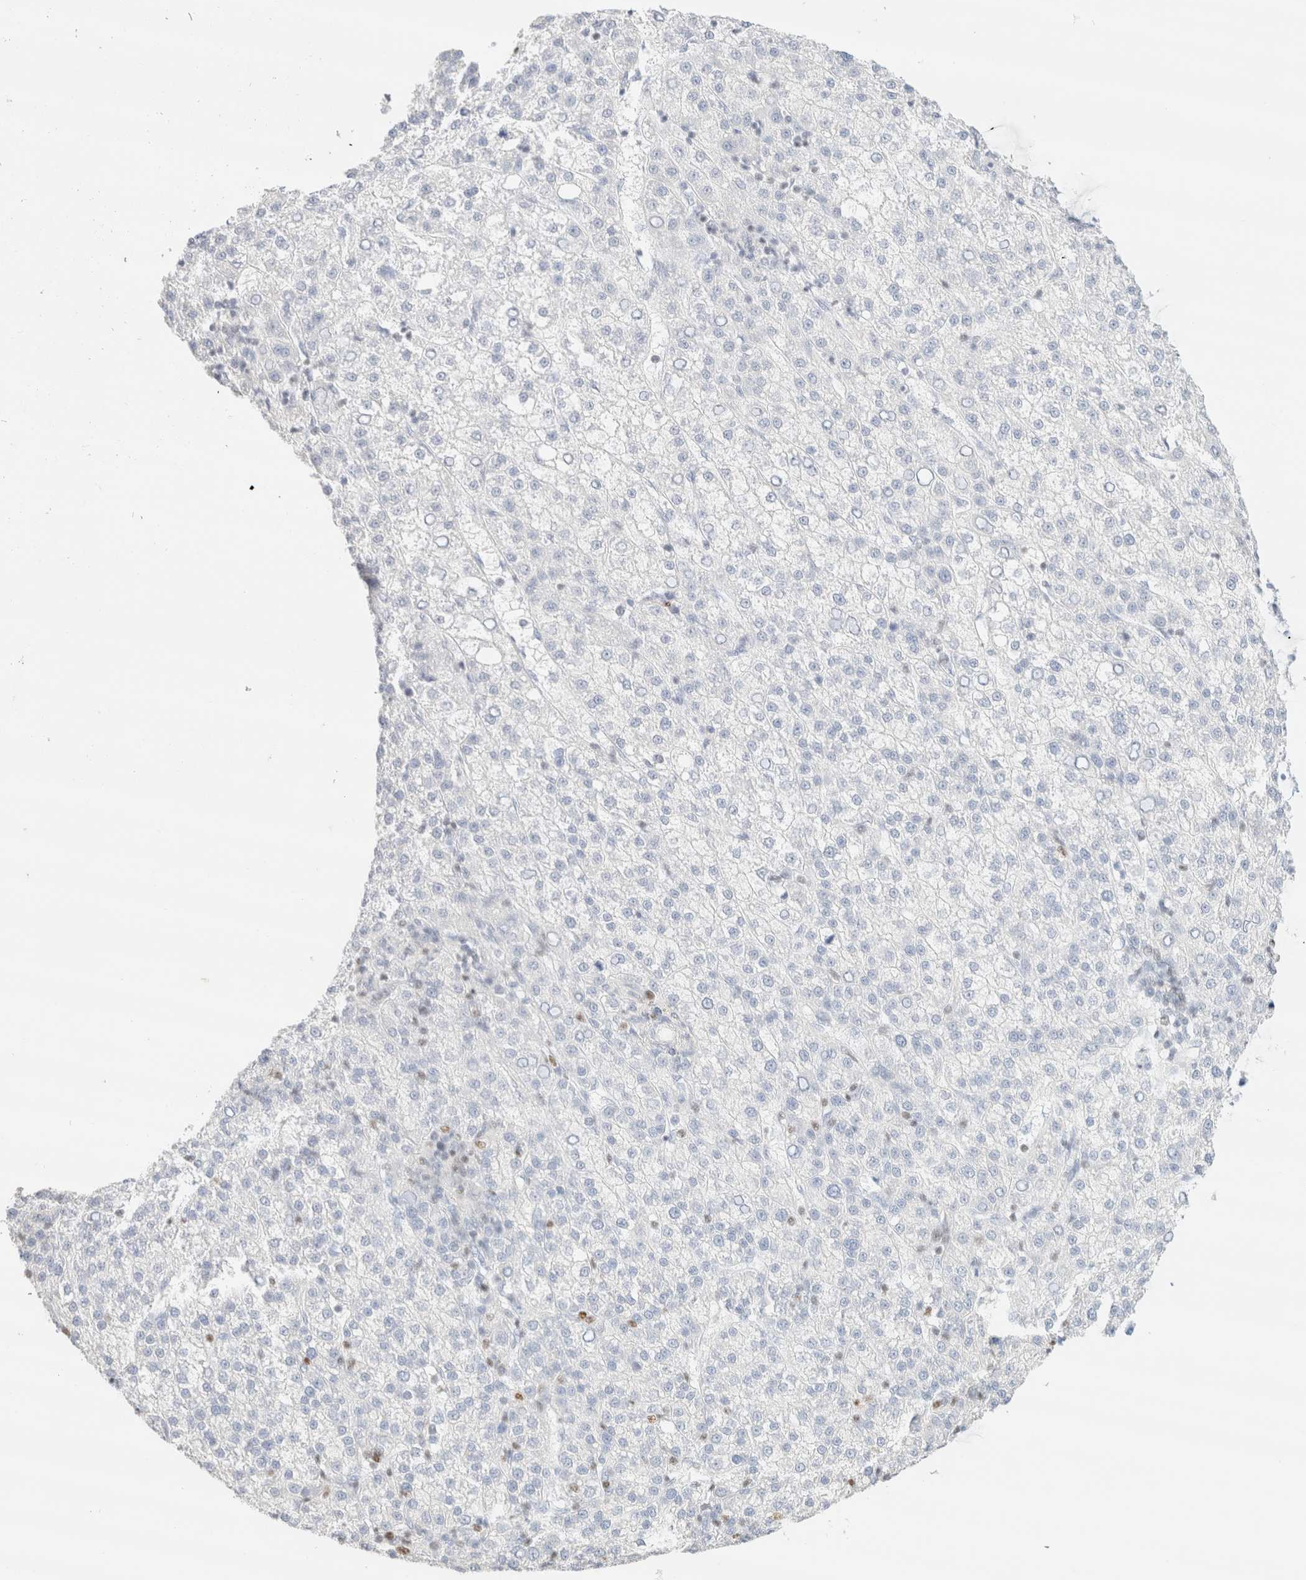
{"staining": {"intensity": "negative", "quantity": "none", "location": "none"}, "tissue": "liver cancer", "cell_type": "Tumor cells", "image_type": "cancer", "snomed": [{"axis": "morphology", "description": "Carcinoma, Hepatocellular, NOS"}, {"axis": "topography", "description": "Liver"}], "caption": "Immunohistochemical staining of liver hepatocellular carcinoma shows no significant staining in tumor cells.", "gene": "IKZF3", "patient": {"sex": "female", "age": 58}}